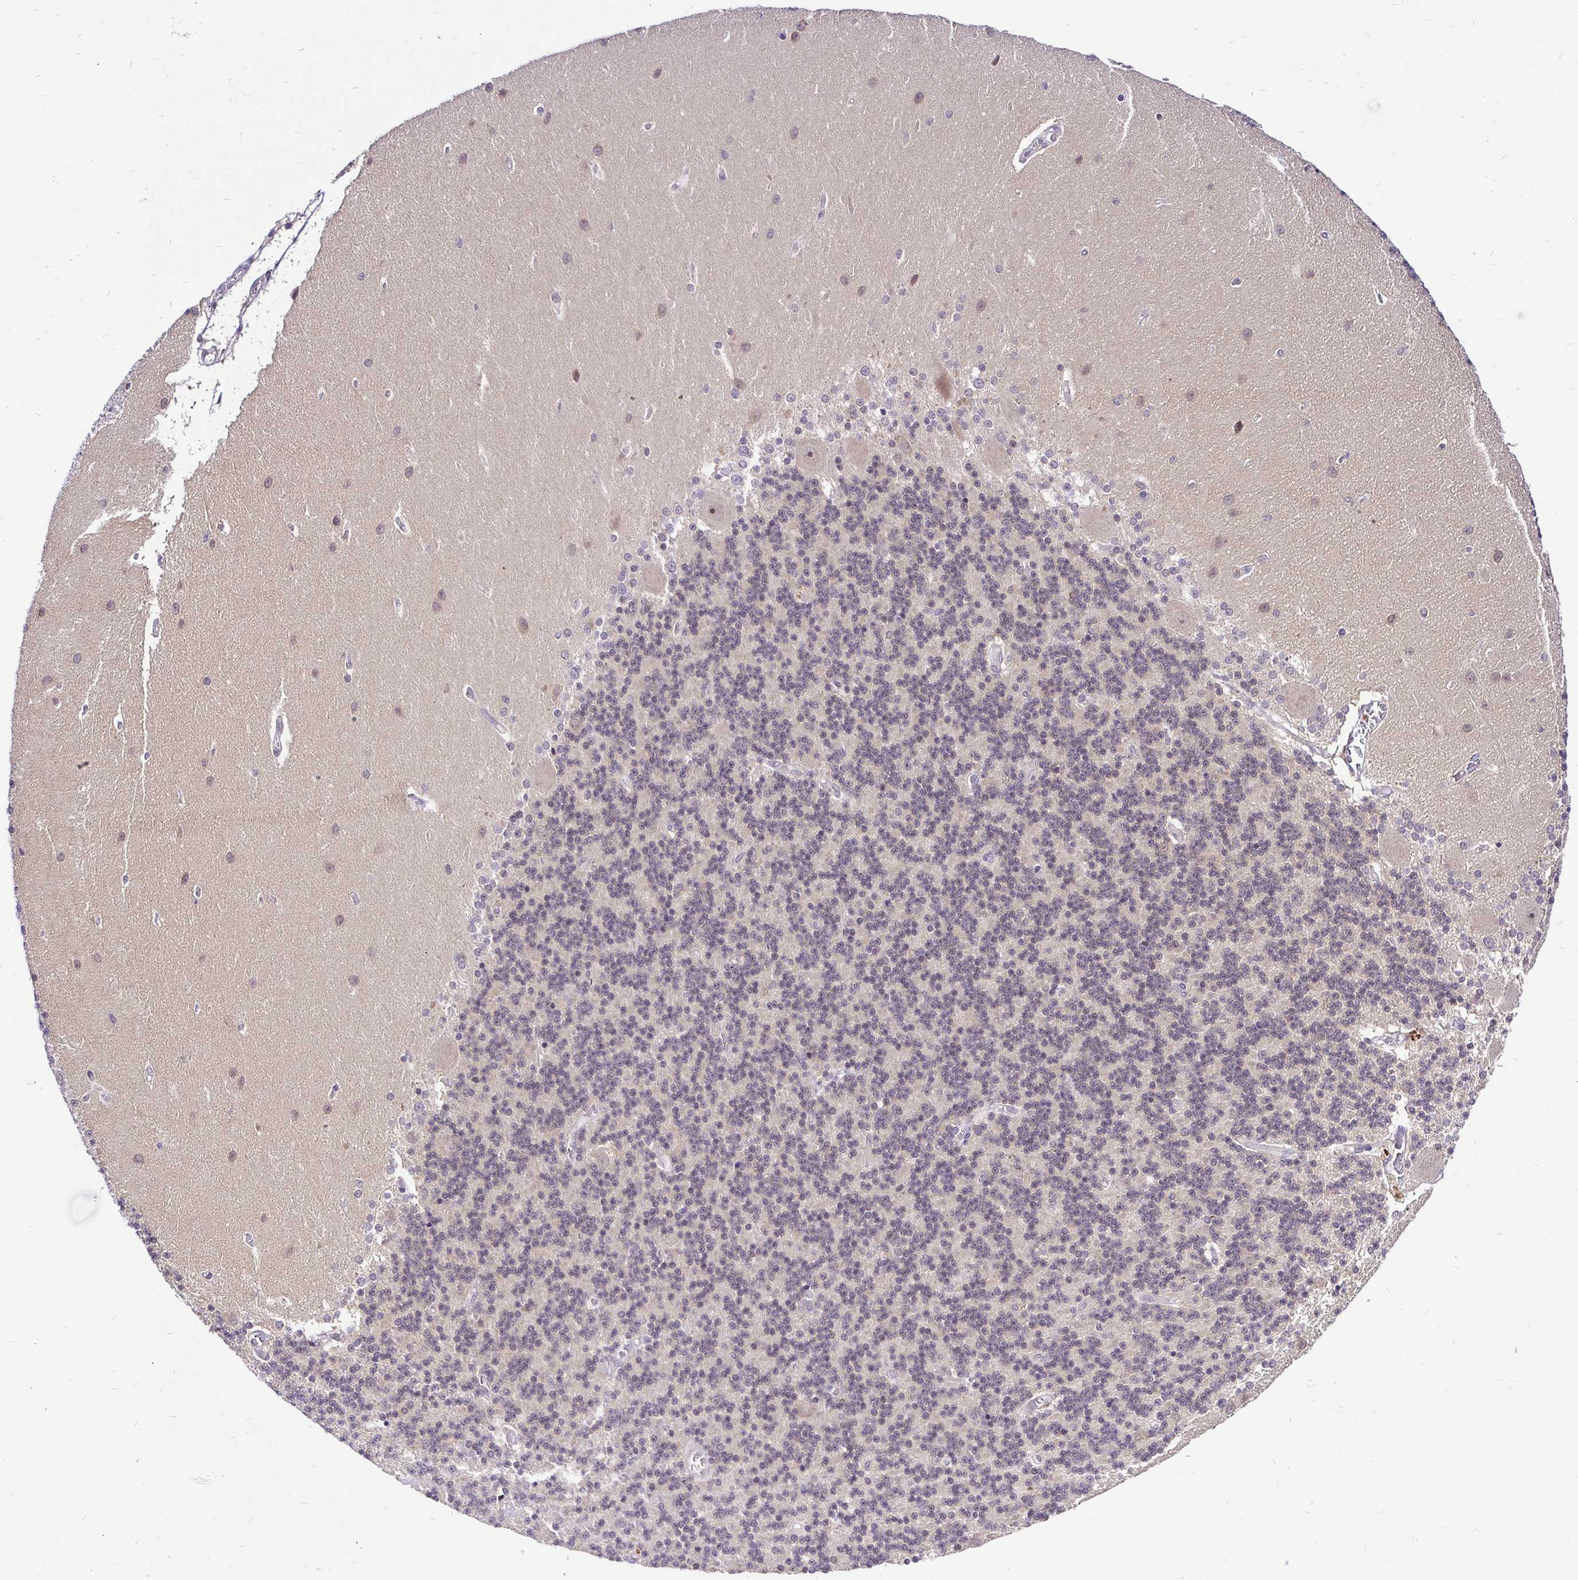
{"staining": {"intensity": "weak", "quantity": "25%-75%", "location": "nuclear"}, "tissue": "cerebellum", "cell_type": "Cells in granular layer", "image_type": "normal", "snomed": [{"axis": "morphology", "description": "Normal tissue, NOS"}, {"axis": "topography", "description": "Cerebellum"}], "caption": "Approximately 25%-75% of cells in granular layer in benign human cerebellum exhibit weak nuclear protein expression as visualized by brown immunohistochemical staining.", "gene": "UBE2M", "patient": {"sex": "female", "age": 54}}